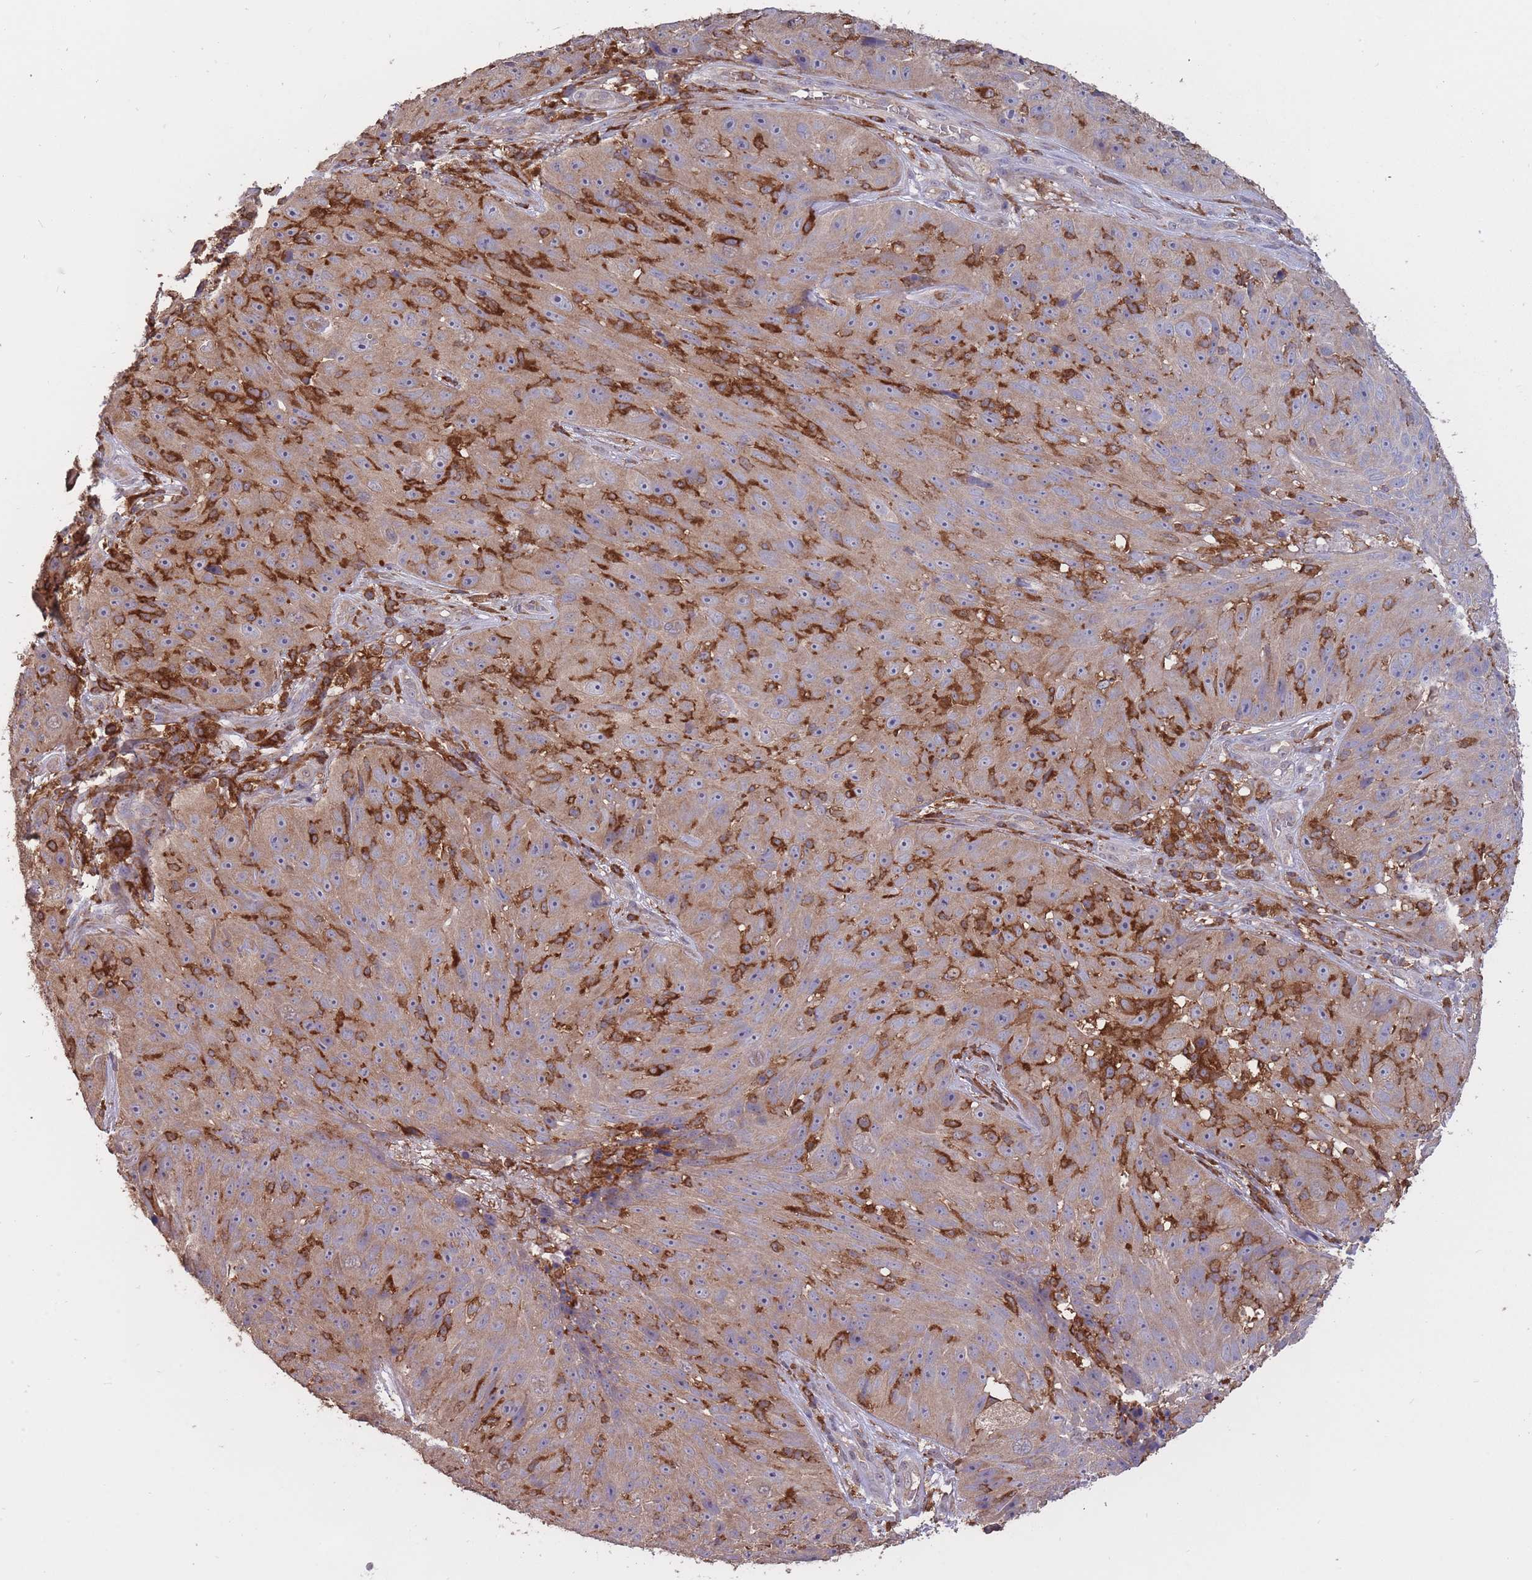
{"staining": {"intensity": "weak", "quantity": ">75%", "location": "cytoplasmic/membranous"}, "tissue": "skin cancer", "cell_type": "Tumor cells", "image_type": "cancer", "snomed": [{"axis": "morphology", "description": "Squamous cell carcinoma, NOS"}, {"axis": "topography", "description": "Skin"}], "caption": "Protein expression analysis of squamous cell carcinoma (skin) exhibits weak cytoplasmic/membranous expression in approximately >75% of tumor cells.", "gene": "GMIP", "patient": {"sex": "female", "age": 87}}